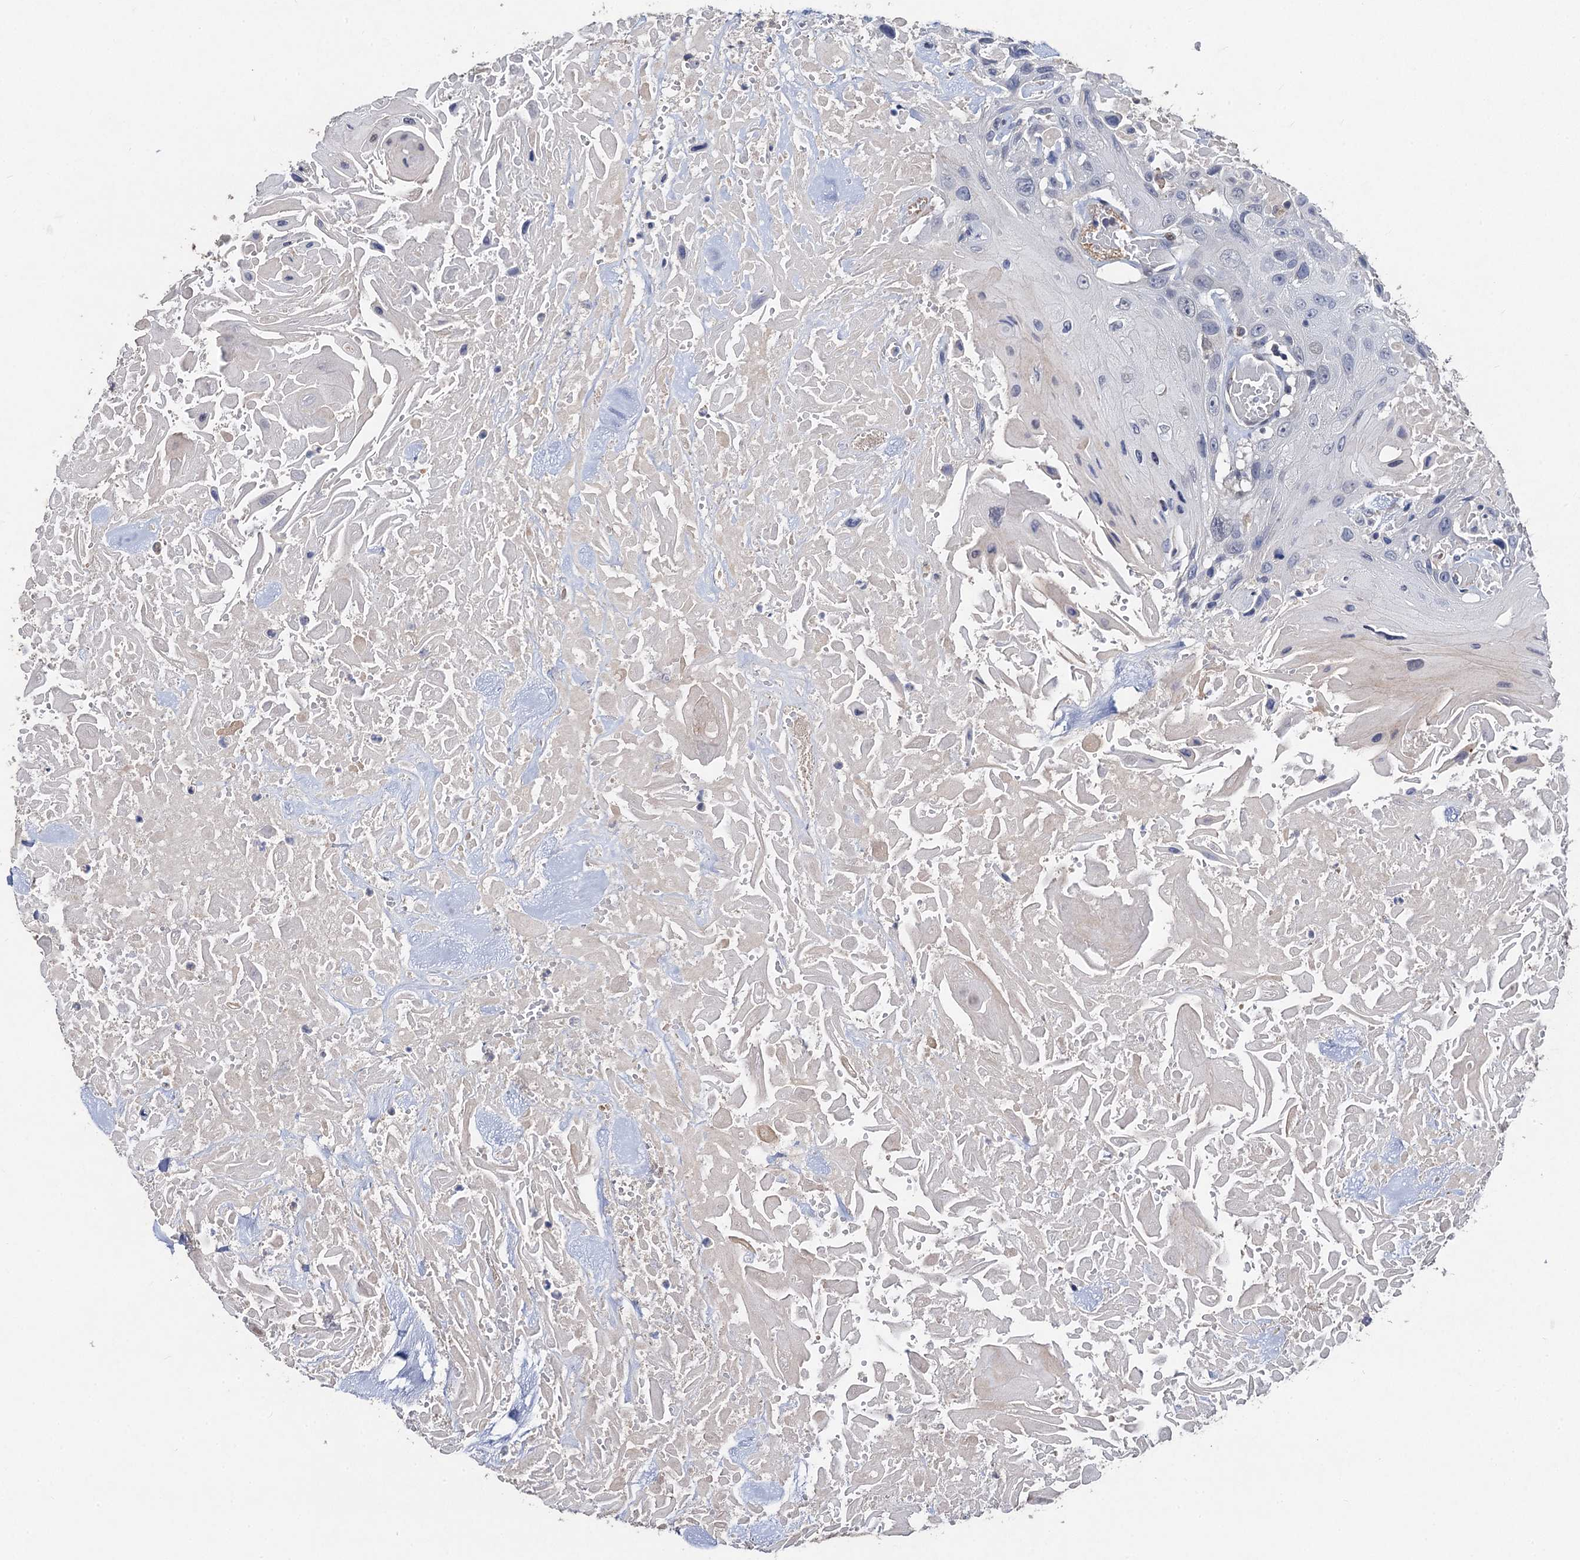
{"staining": {"intensity": "negative", "quantity": "none", "location": "none"}, "tissue": "head and neck cancer", "cell_type": "Tumor cells", "image_type": "cancer", "snomed": [{"axis": "morphology", "description": "Squamous cell carcinoma, NOS"}, {"axis": "topography", "description": "Head-Neck"}], "caption": "Immunohistochemical staining of human head and neck squamous cell carcinoma reveals no significant staining in tumor cells.", "gene": "PPTC7", "patient": {"sex": "male", "age": 81}}